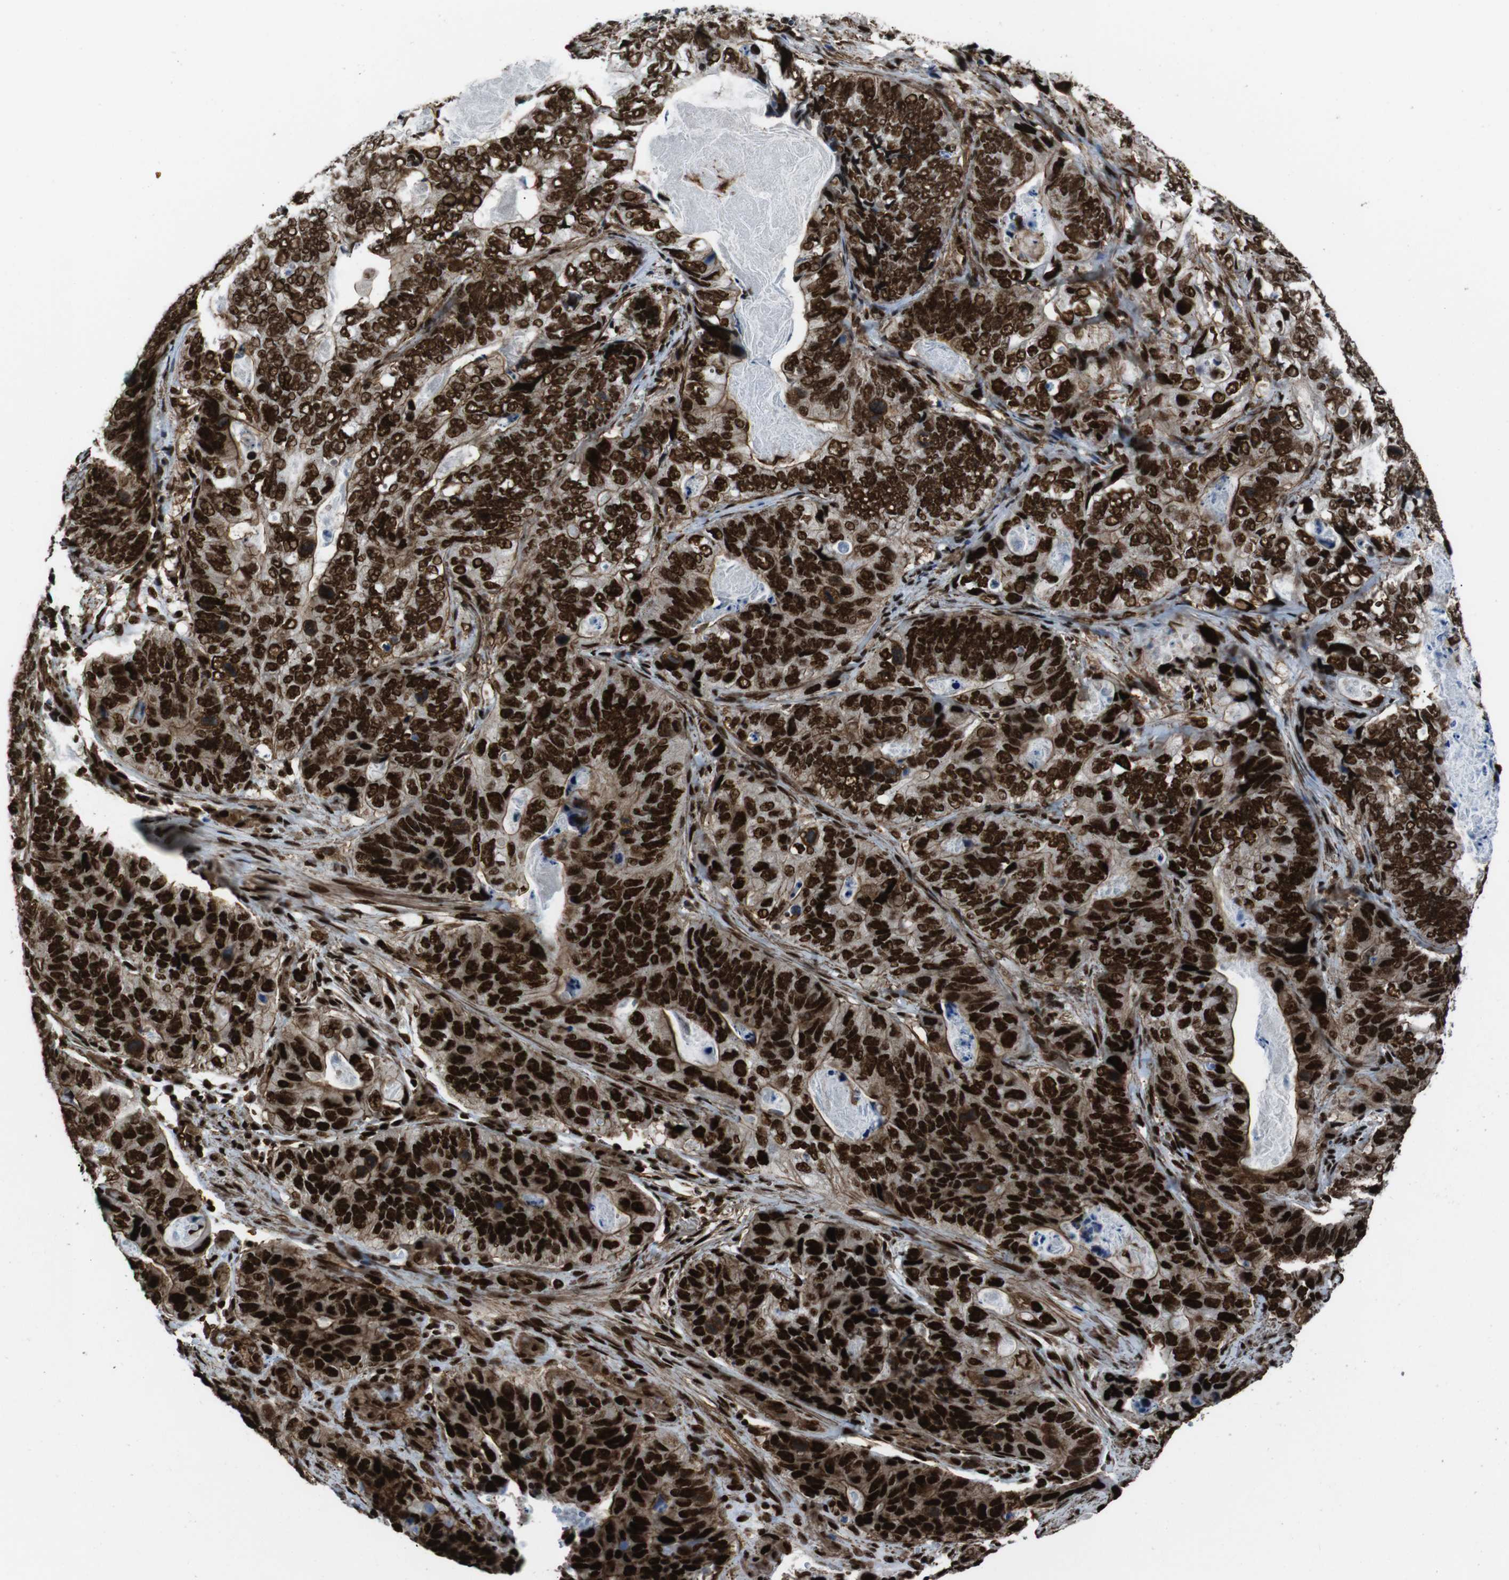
{"staining": {"intensity": "strong", "quantity": ">75%", "location": "cytoplasmic/membranous,nuclear"}, "tissue": "stomach cancer", "cell_type": "Tumor cells", "image_type": "cancer", "snomed": [{"axis": "morphology", "description": "Adenocarcinoma, NOS"}, {"axis": "topography", "description": "Stomach"}], "caption": "An immunohistochemistry photomicrograph of tumor tissue is shown. Protein staining in brown highlights strong cytoplasmic/membranous and nuclear positivity in stomach cancer (adenocarcinoma) within tumor cells.", "gene": "HNRNPU", "patient": {"sex": "female", "age": 89}}